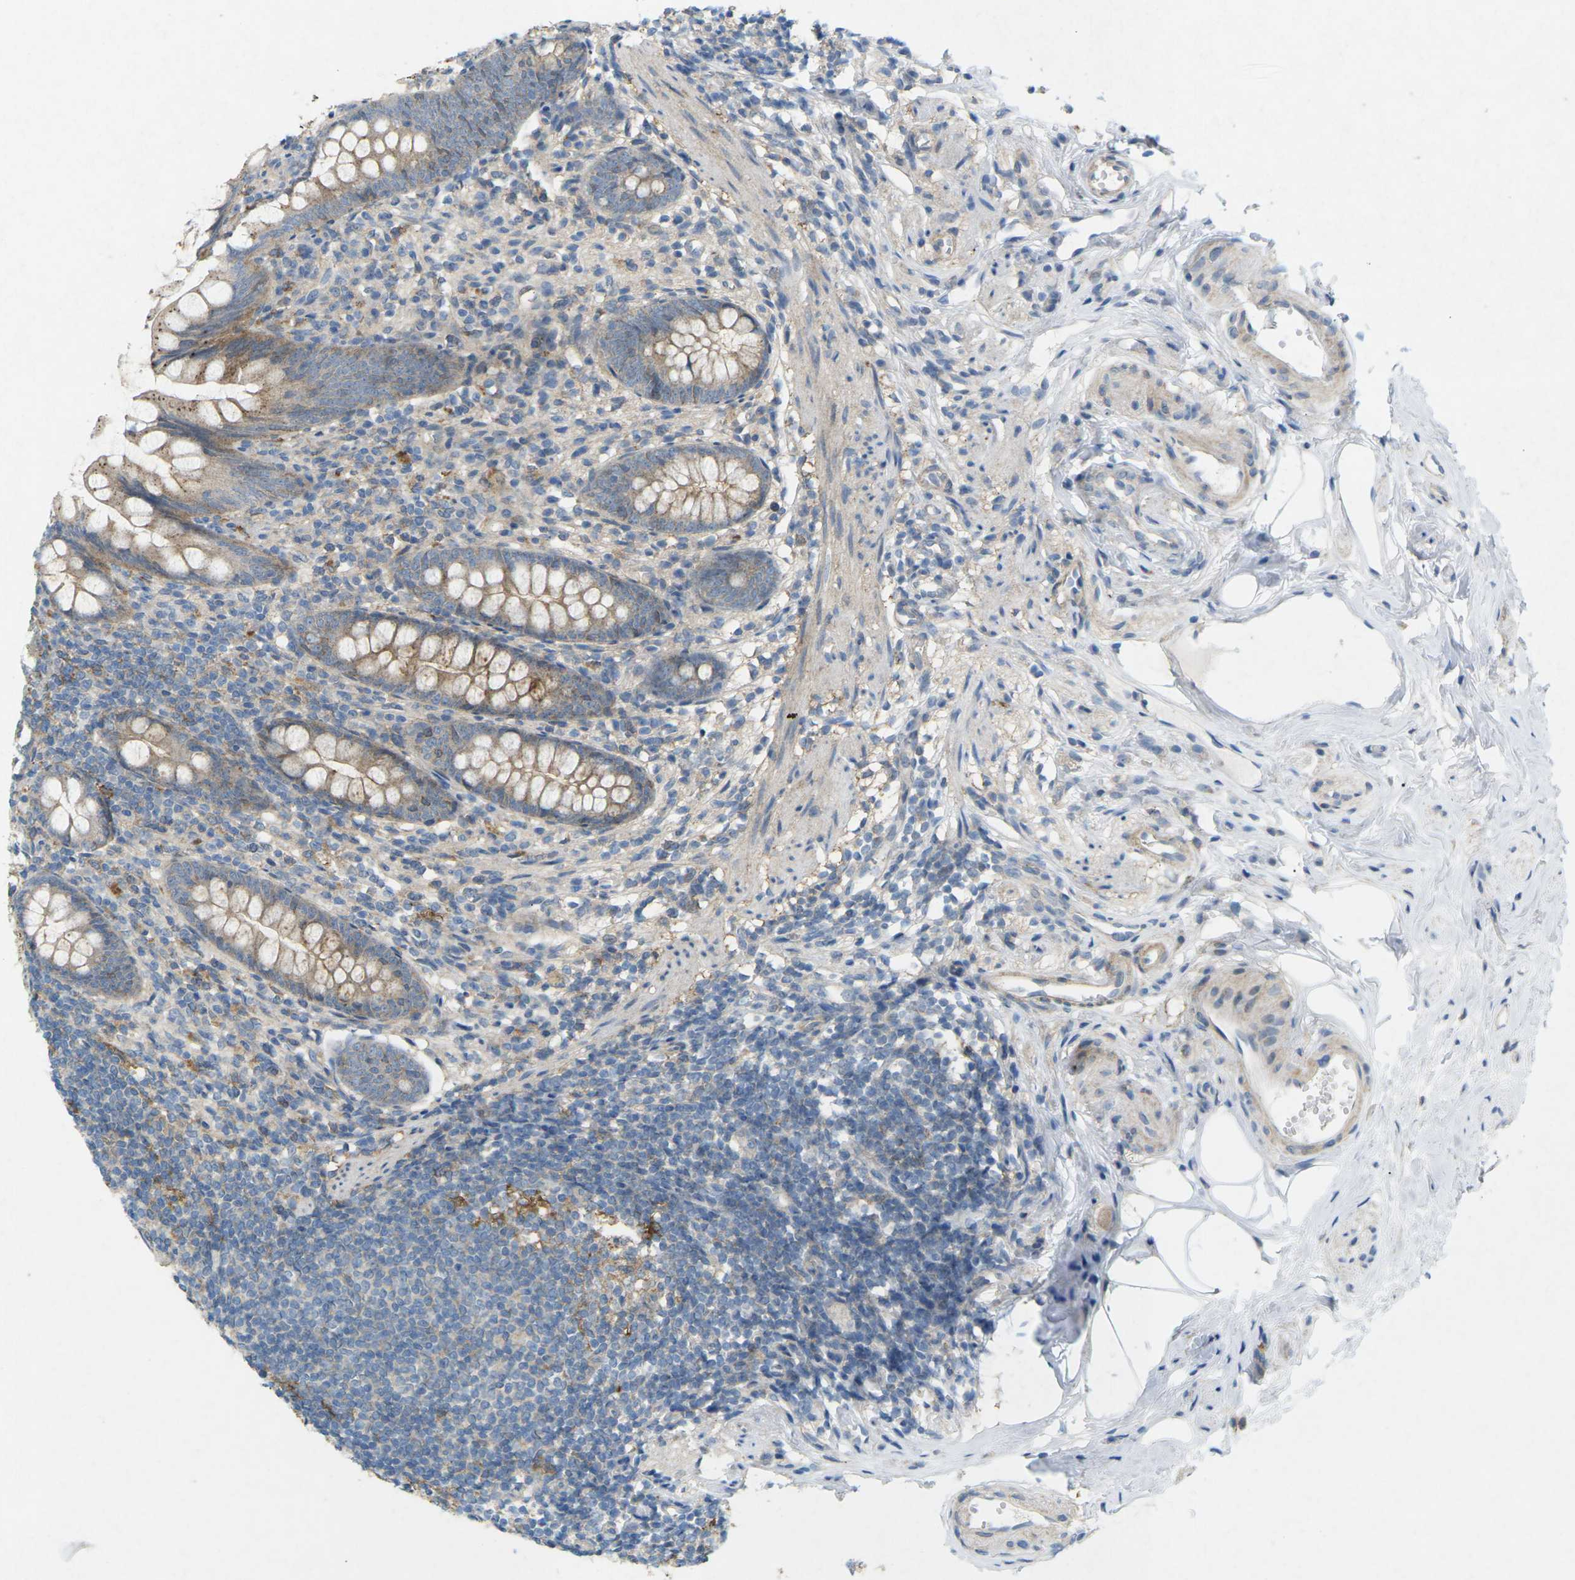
{"staining": {"intensity": "moderate", "quantity": ">75%", "location": "cytoplasmic/membranous"}, "tissue": "appendix", "cell_type": "Glandular cells", "image_type": "normal", "snomed": [{"axis": "morphology", "description": "Normal tissue, NOS"}, {"axis": "topography", "description": "Appendix"}], "caption": "Immunohistochemical staining of benign human appendix demonstrates medium levels of moderate cytoplasmic/membranous staining in approximately >75% of glandular cells.", "gene": "STK11", "patient": {"sex": "female", "age": 77}}